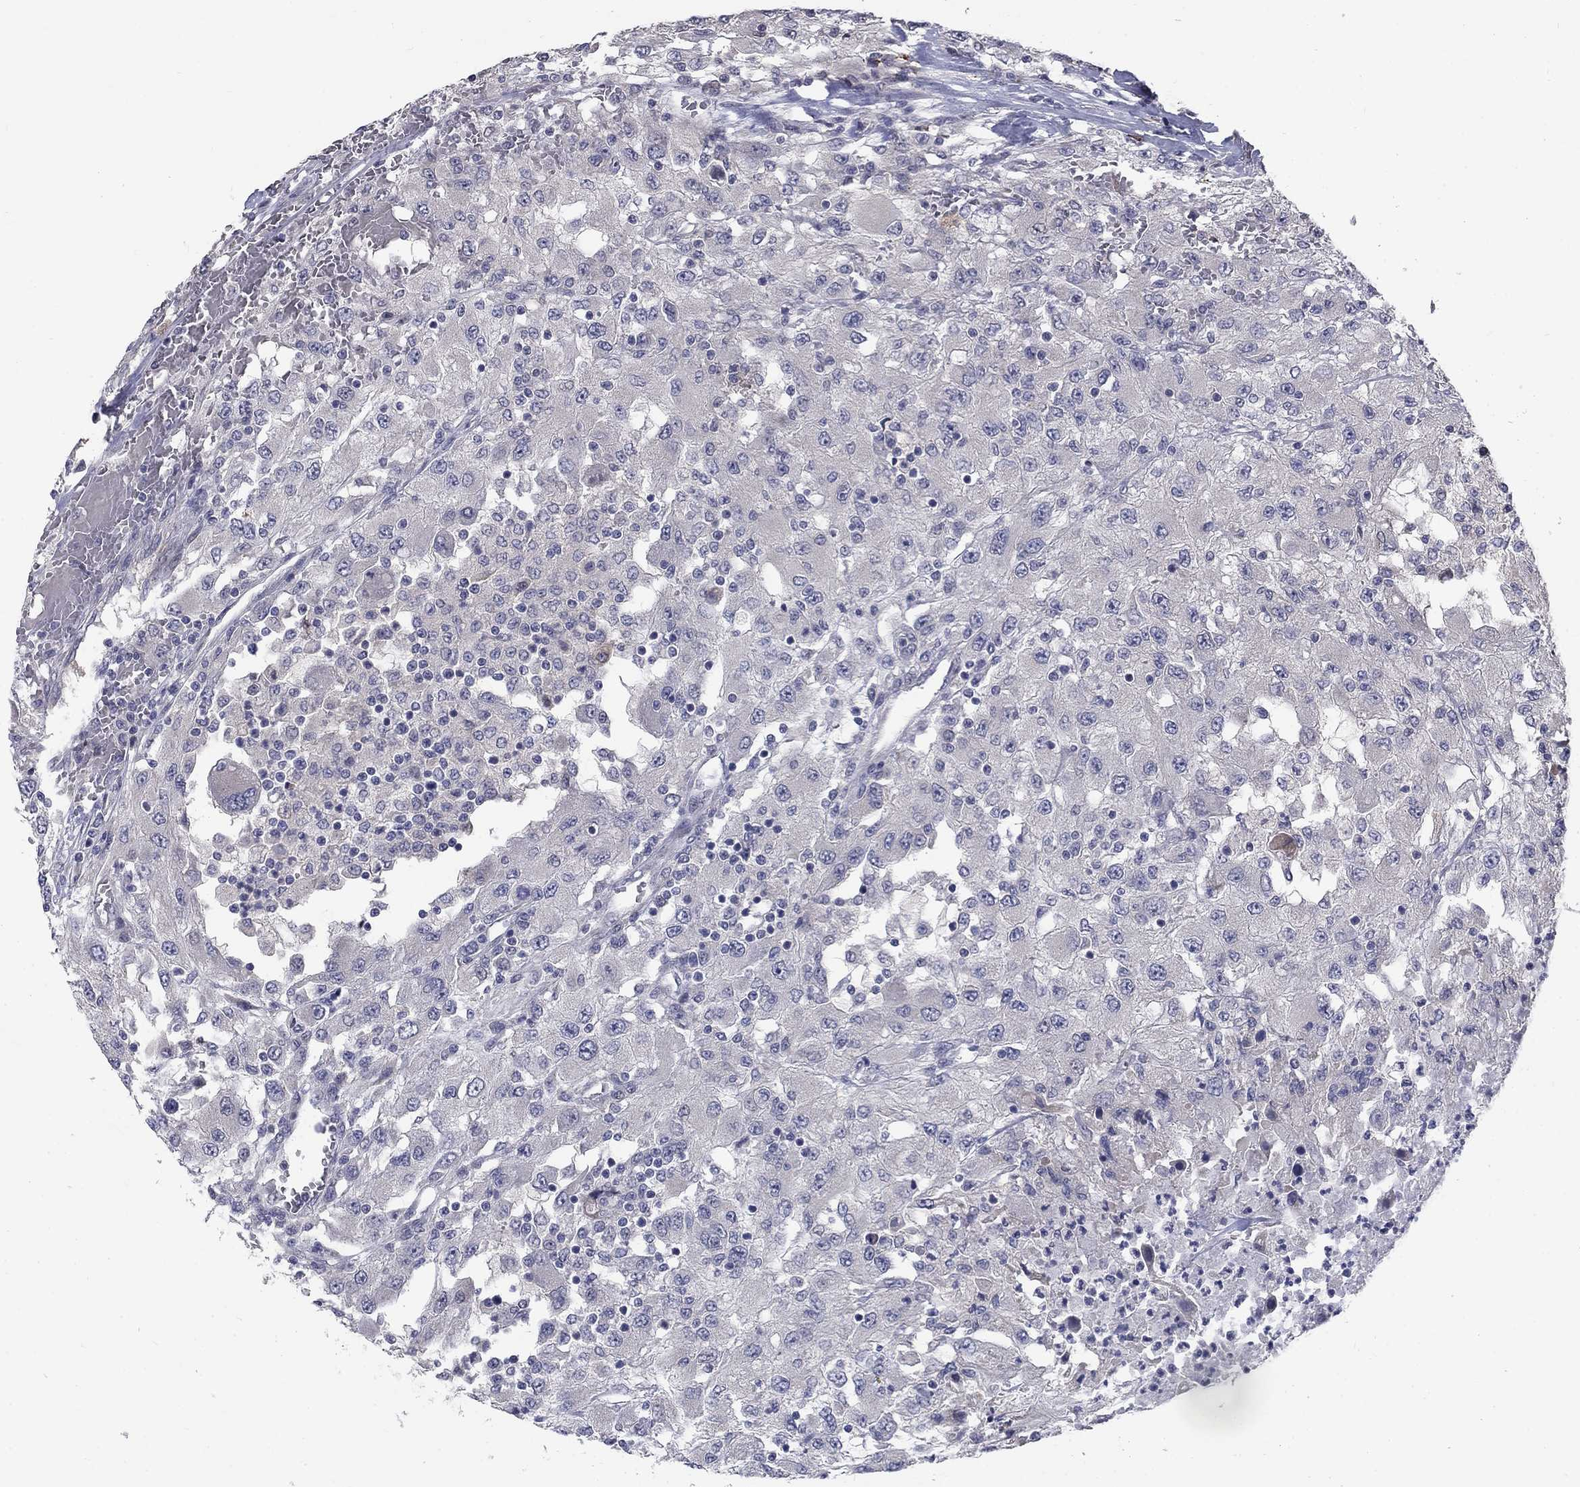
{"staining": {"intensity": "negative", "quantity": "none", "location": "none"}, "tissue": "renal cancer", "cell_type": "Tumor cells", "image_type": "cancer", "snomed": [{"axis": "morphology", "description": "Adenocarcinoma, NOS"}, {"axis": "topography", "description": "Kidney"}], "caption": "This is an IHC micrograph of renal adenocarcinoma. There is no positivity in tumor cells.", "gene": "FAM3B", "patient": {"sex": "female", "age": 67}}